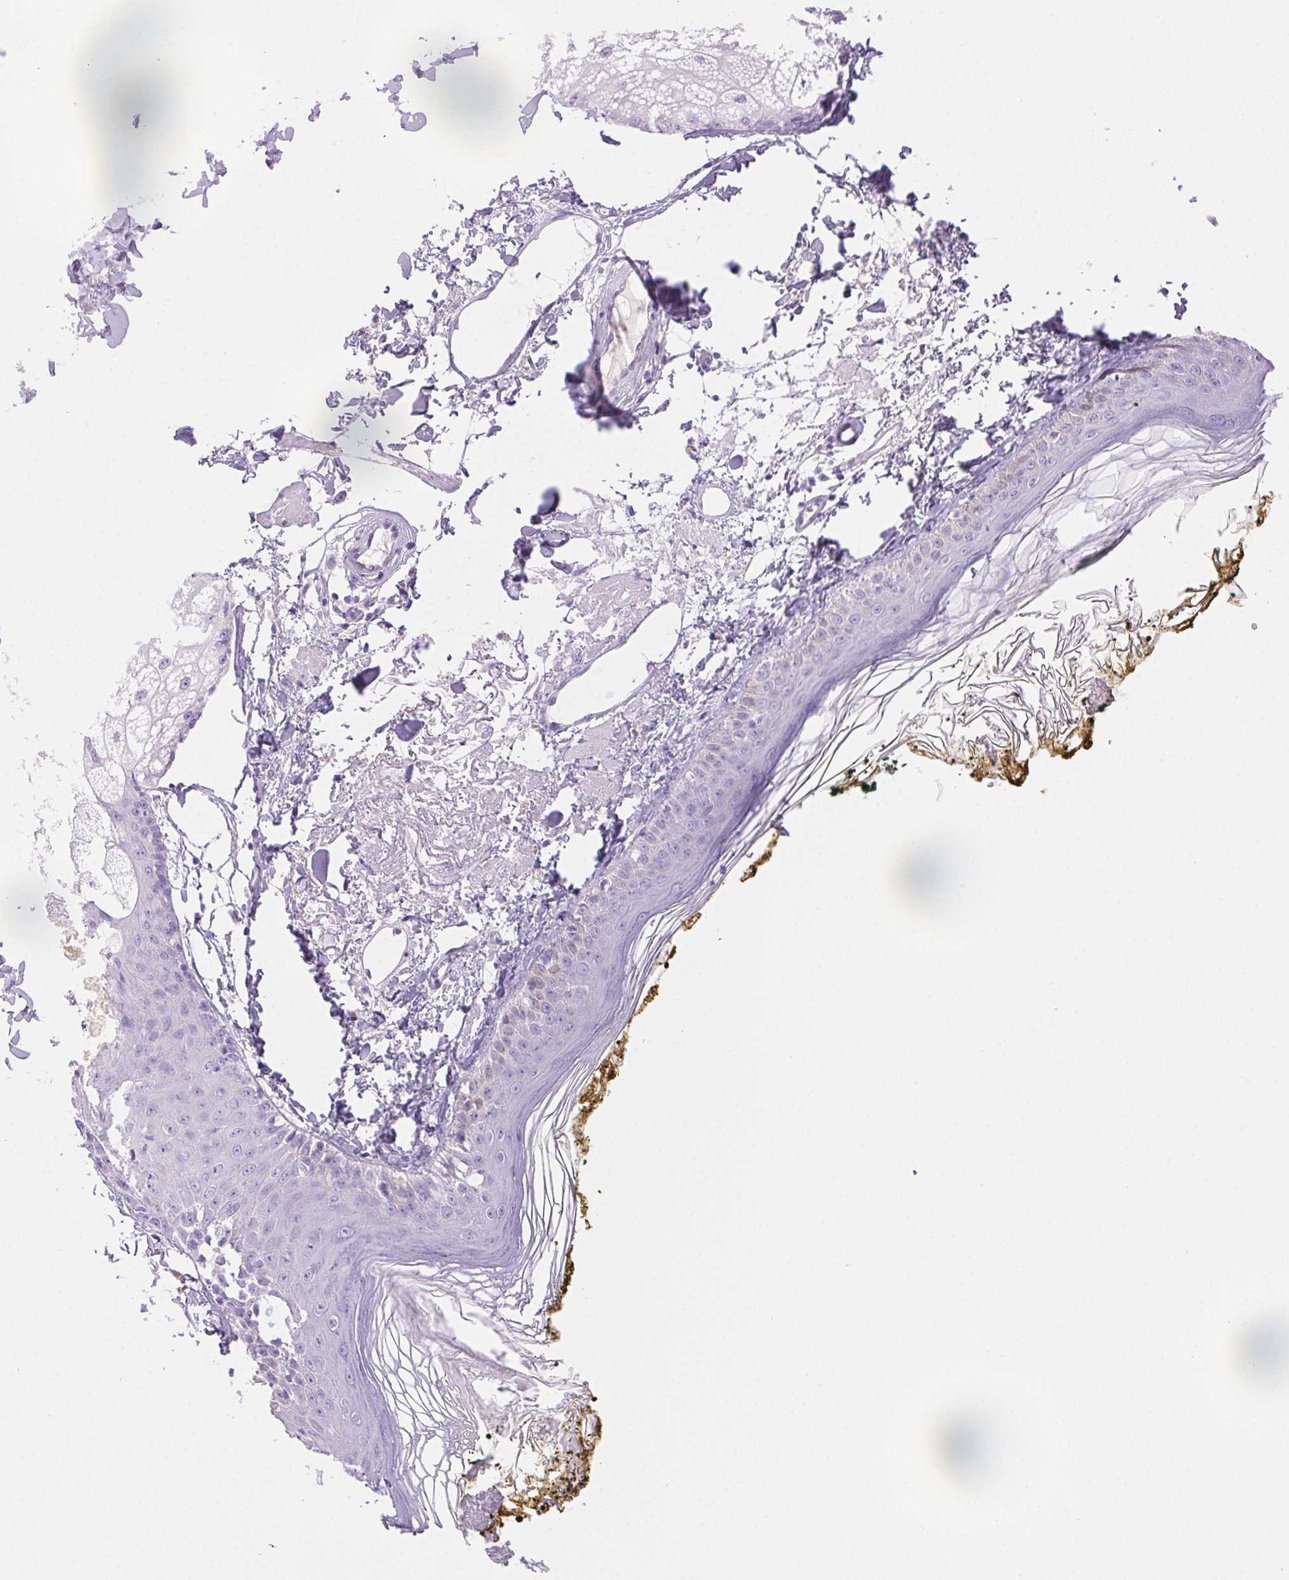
{"staining": {"intensity": "negative", "quantity": "none", "location": "none"}, "tissue": "skin", "cell_type": "Fibroblasts", "image_type": "normal", "snomed": [{"axis": "morphology", "description": "Normal tissue, NOS"}, {"axis": "topography", "description": "Skin"}], "caption": "The micrograph displays no significant expression in fibroblasts of skin.", "gene": "SPACA4", "patient": {"sex": "male", "age": 76}}